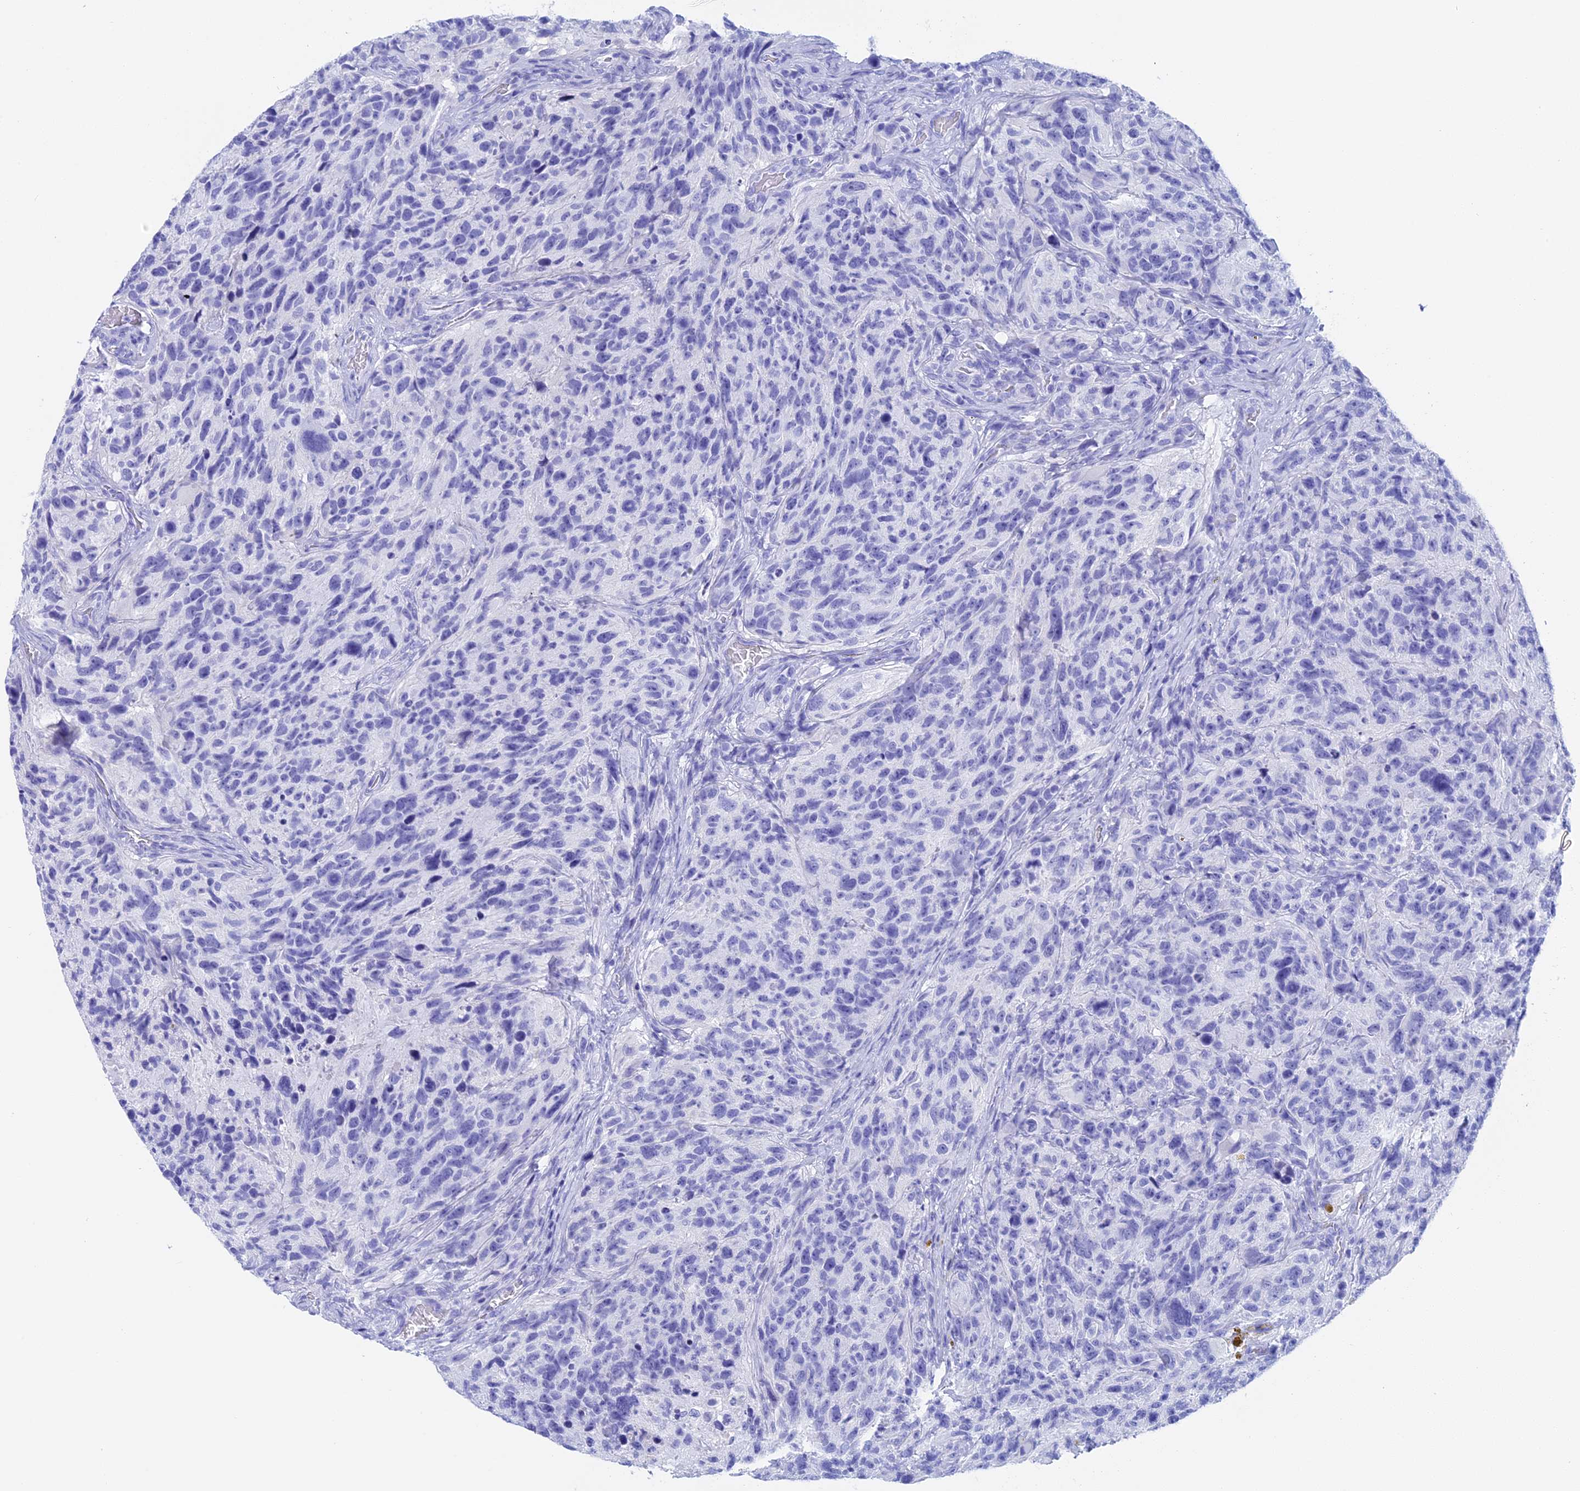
{"staining": {"intensity": "negative", "quantity": "none", "location": "none"}, "tissue": "glioma", "cell_type": "Tumor cells", "image_type": "cancer", "snomed": [{"axis": "morphology", "description": "Glioma, malignant, High grade"}, {"axis": "topography", "description": "Brain"}], "caption": "Tumor cells show no significant staining in malignant glioma (high-grade).", "gene": "STUB1", "patient": {"sex": "male", "age": 69}}